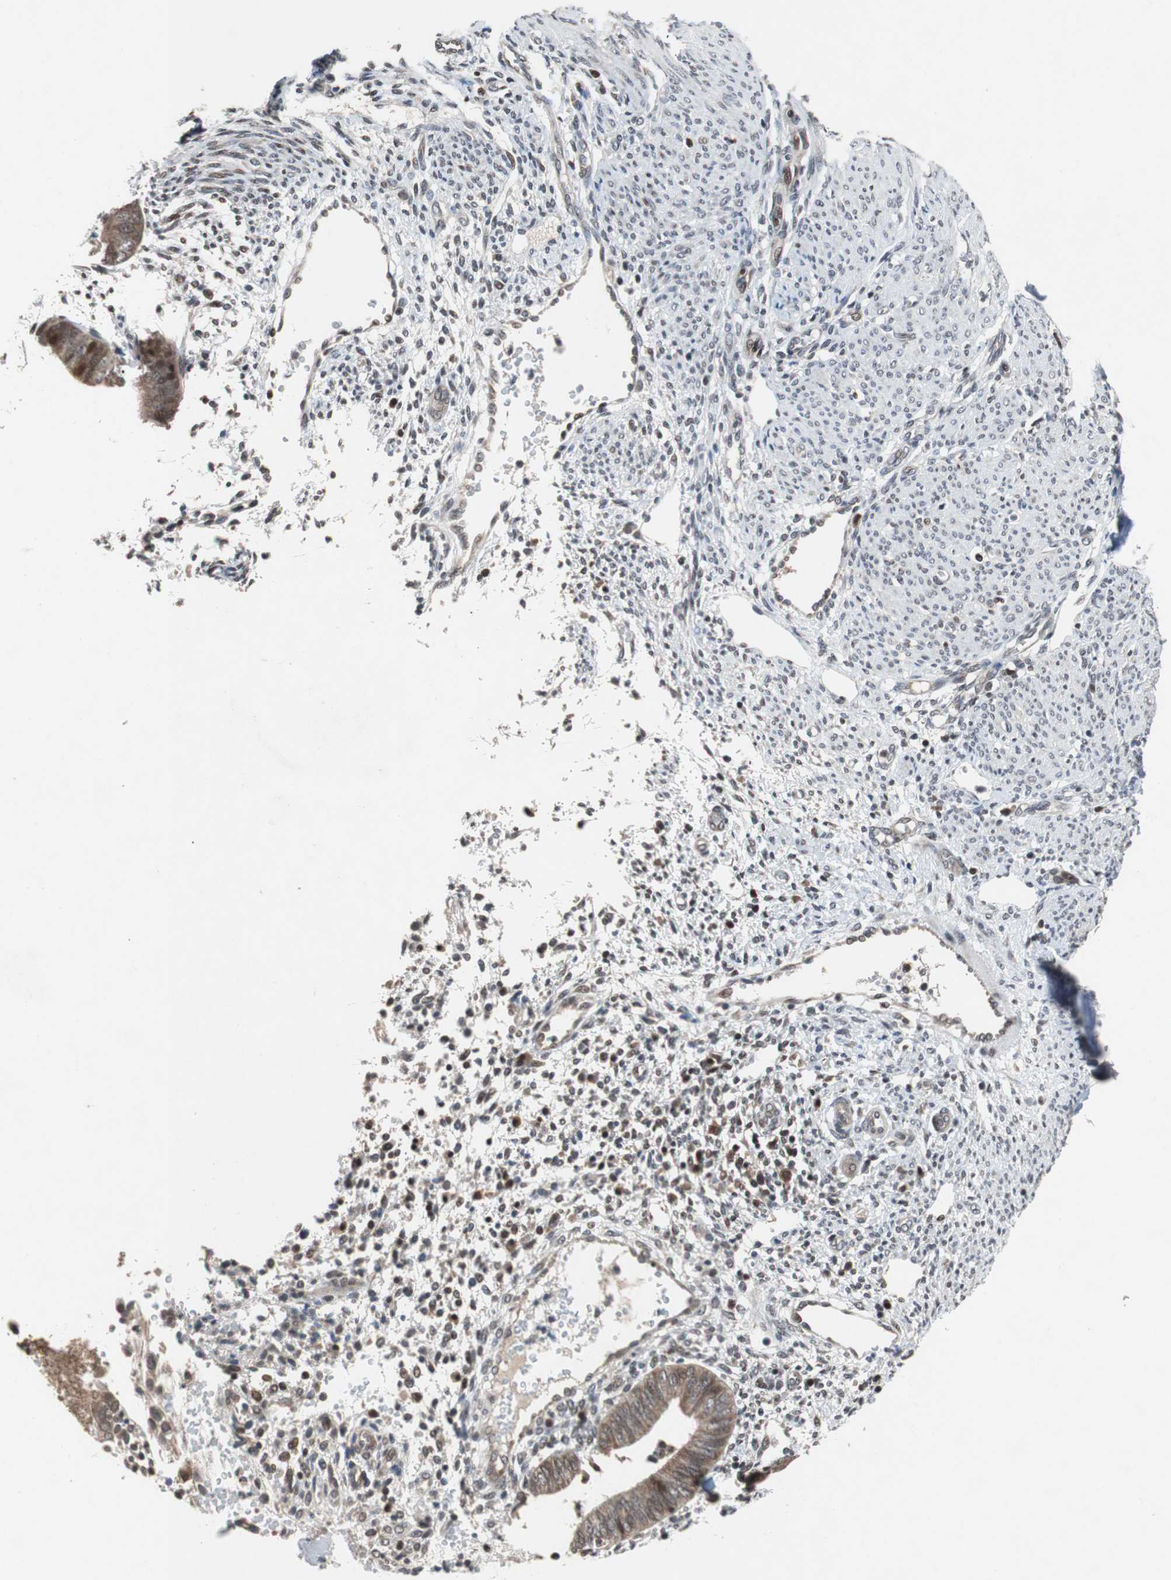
{"staining": {"intensity": "moderate", "quantity": "25%-75%", "location": "nuclear"}, "tissue": "endometrium", "cell_type": "Cells in endometrial stroma", "image_type": "normal", "snomed": [{"axis": "morphology", "description": "Normal tissue, NOS"}, {"axis": "topography", "description": "Endometrium"}], "caption": "This micrograph exhibits unremarkable endometrium stained with immunohistochemistry (IHC) to label a protein in brown. The nuclear of cells in endometrial stroma show moderate positivity for the protein. Nuclei are counter-stained blue.", "gene": "TP63", "patient": {"sex": "female", "age": 35}}